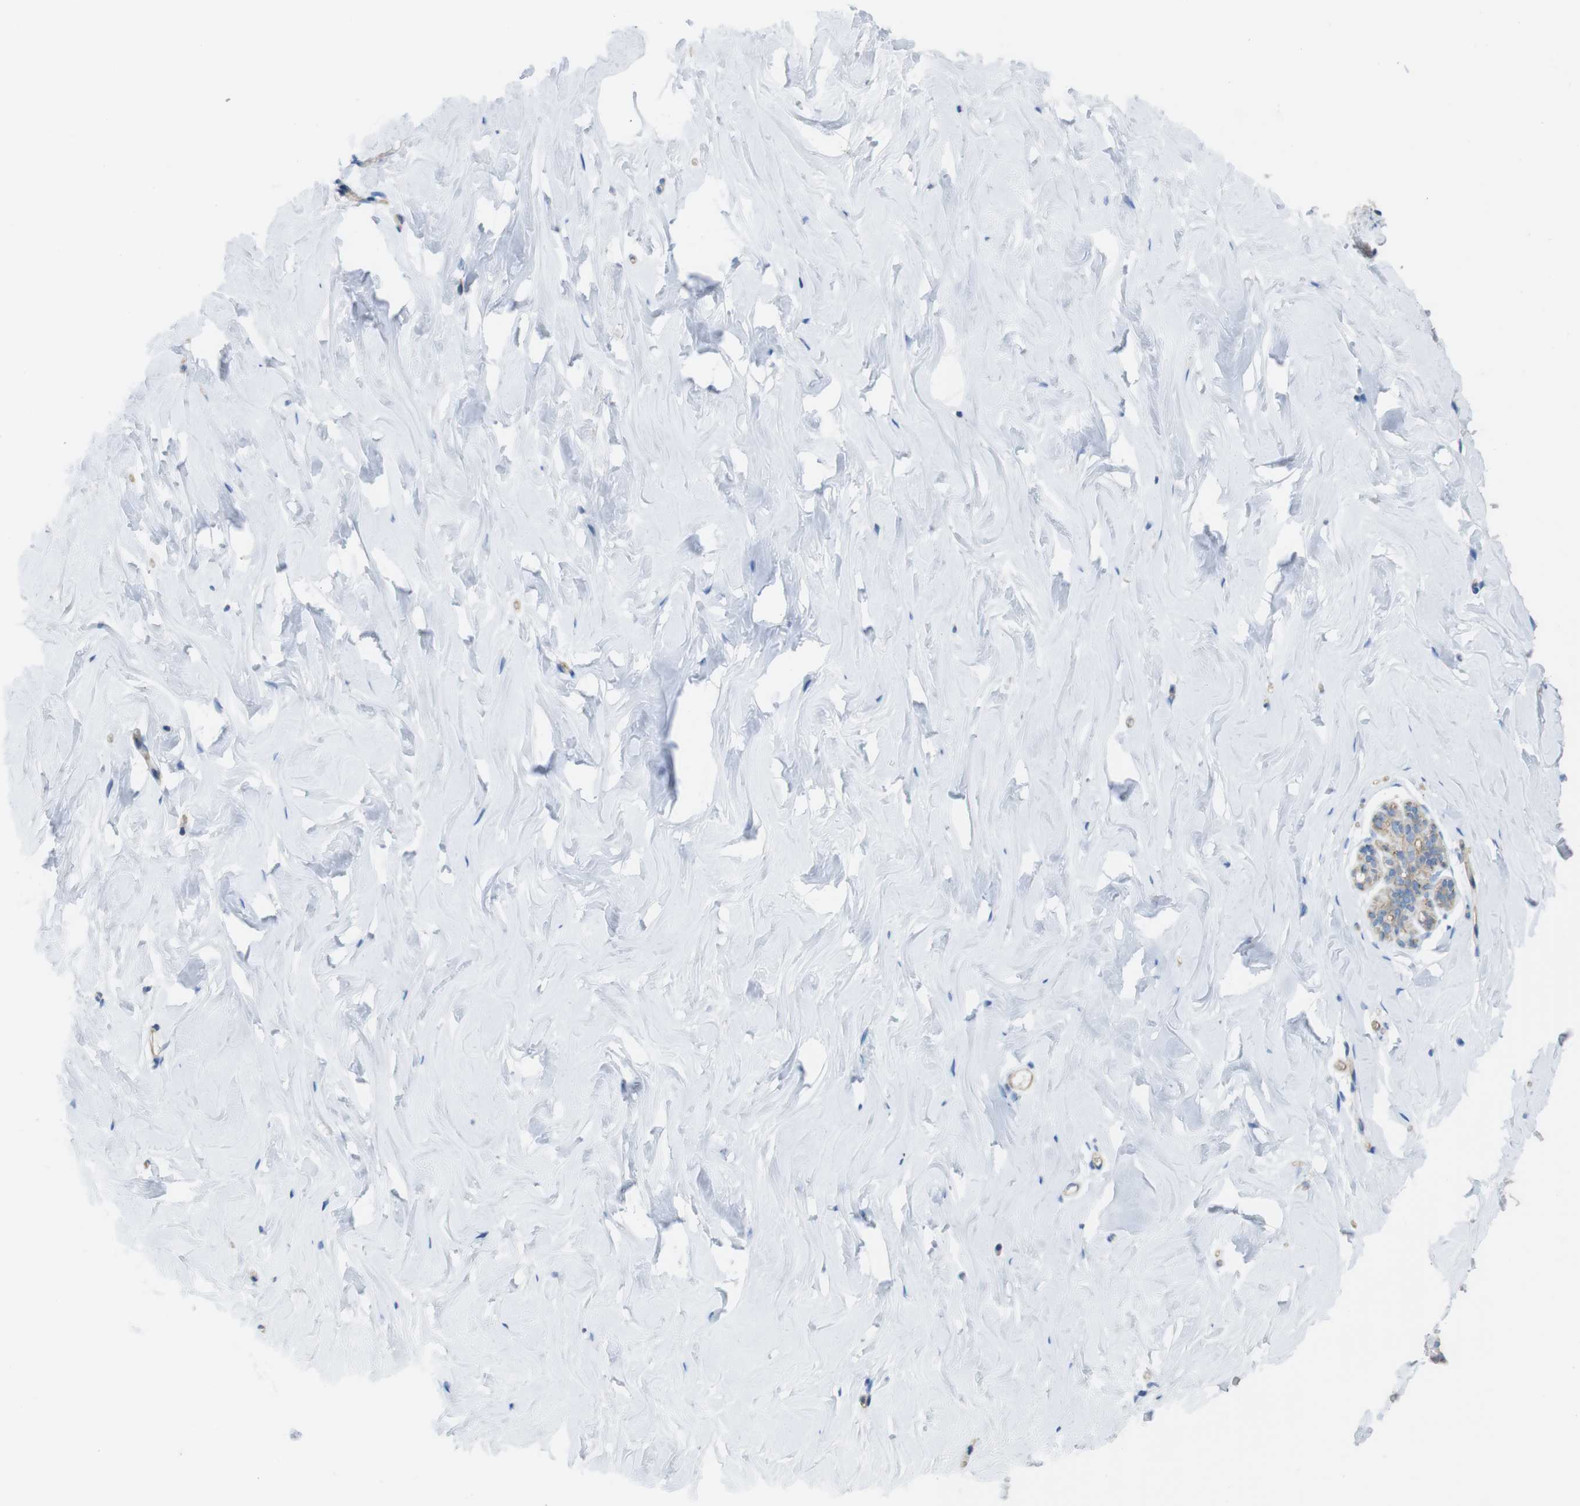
{"staining": {"intensity": "negative", "quantity": "none", "location": "none"}, "tissue": "breast", "cell_type": "Adipocytes", "image_type": "normal", "snomed": [{"axis": "morphology", "description": "Normal tissue, NOS"}, {"axis": "topography", "description": "Breast"}], "caption": "Breast stained for a protein using IHC demonstrates no expression adipocytes.", "gene": "PREX2", "patient": {"sex": "female", "age": 75}}